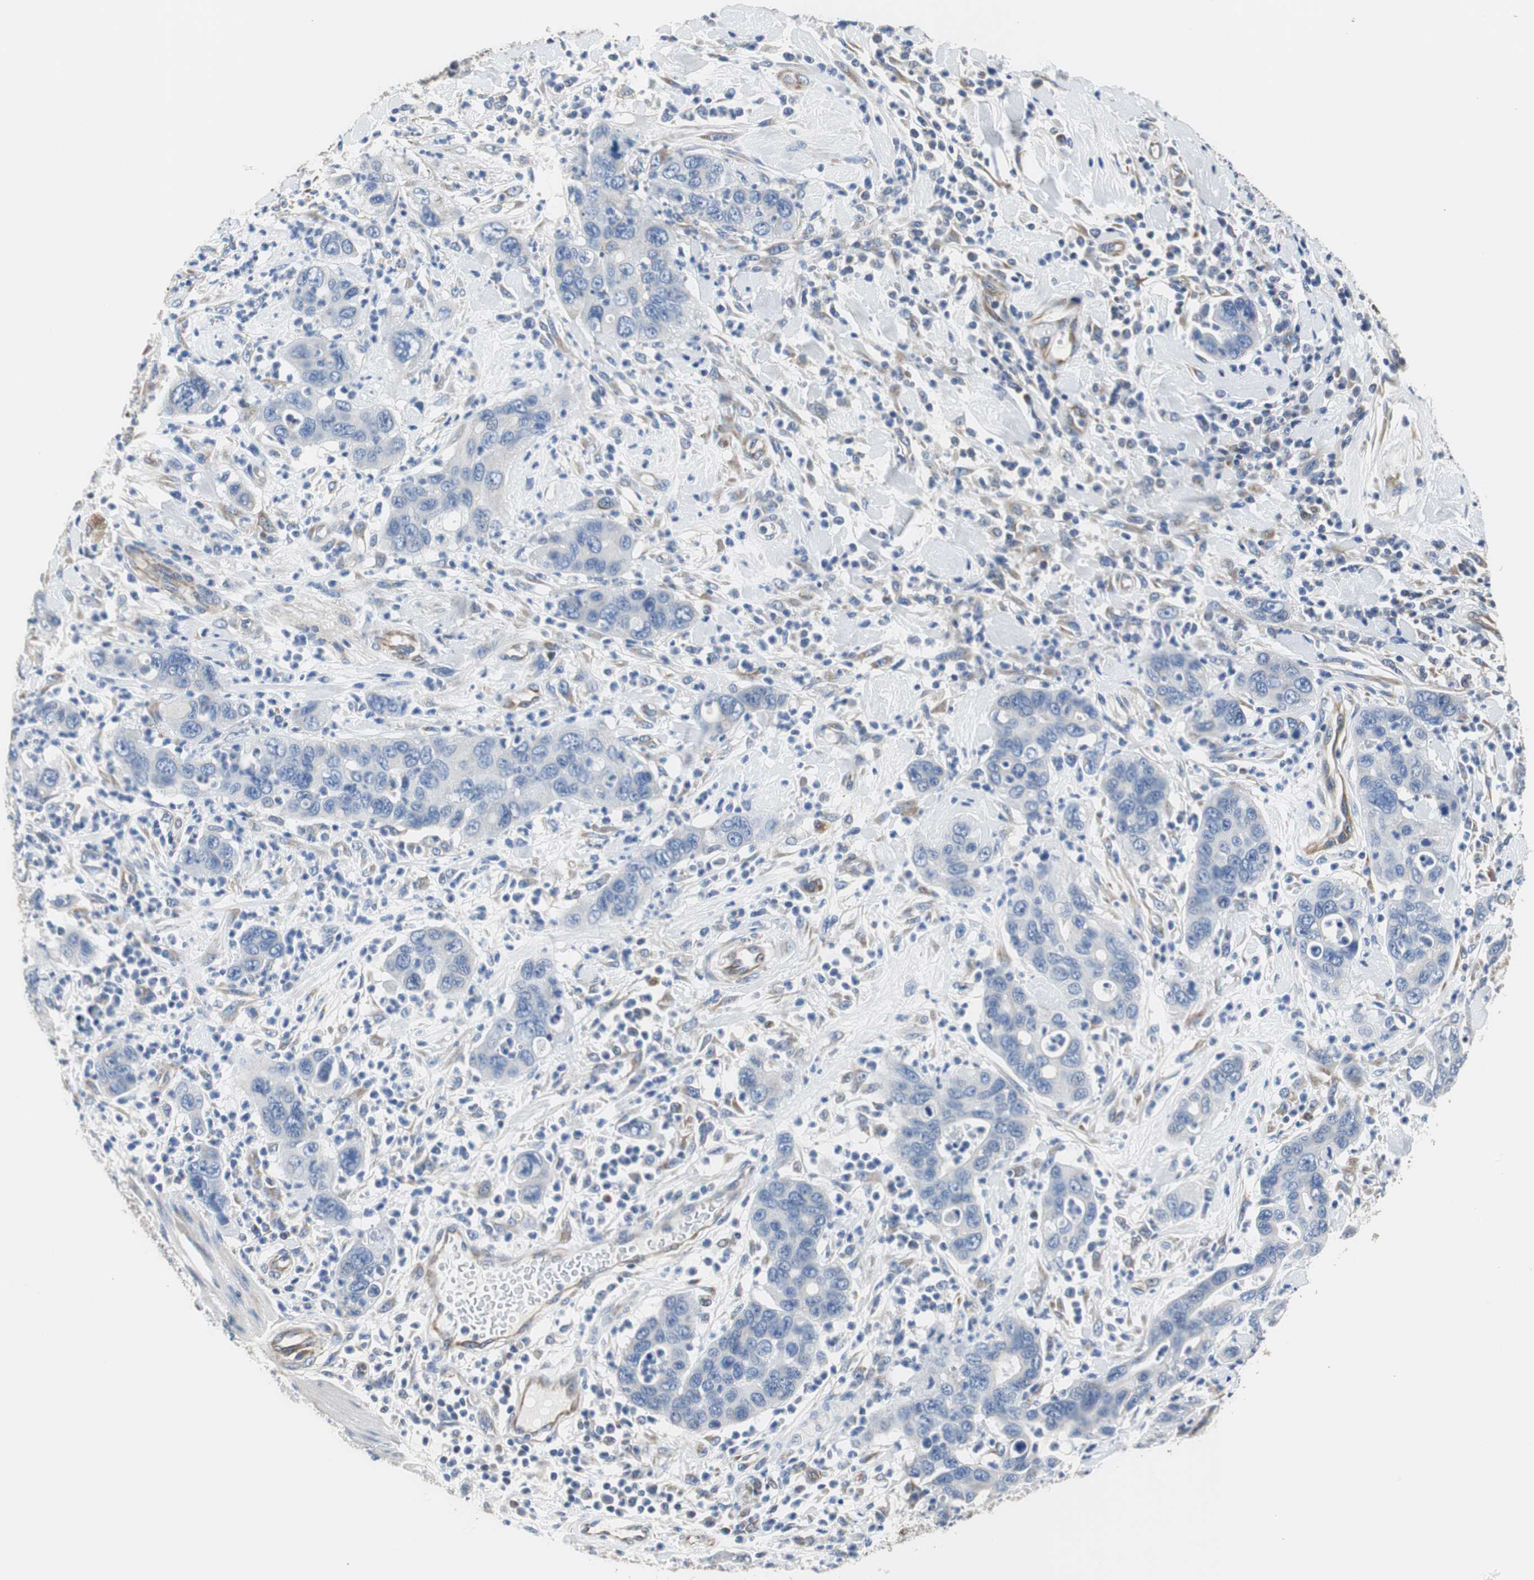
{"staining": {"intensity": "negative", "quantity": "none", "location": "none"}, "tissue": "pancreatic cancer", "cell_type": "Tumor cells", "image_type": "cancer", "snomed": [{"axis": "morphology", "description": "Adenocarcinoma, NOS"}, {"axis": "topography", "description": "Pancreas"}], "caption": "Immunohistochemical staining of human pancreatic cancer exhibits no significant staining in tumor cells. Nuclei are stained in blue.", "gene": "PCK1", "patient": {"sex": "female", "age": 71}}